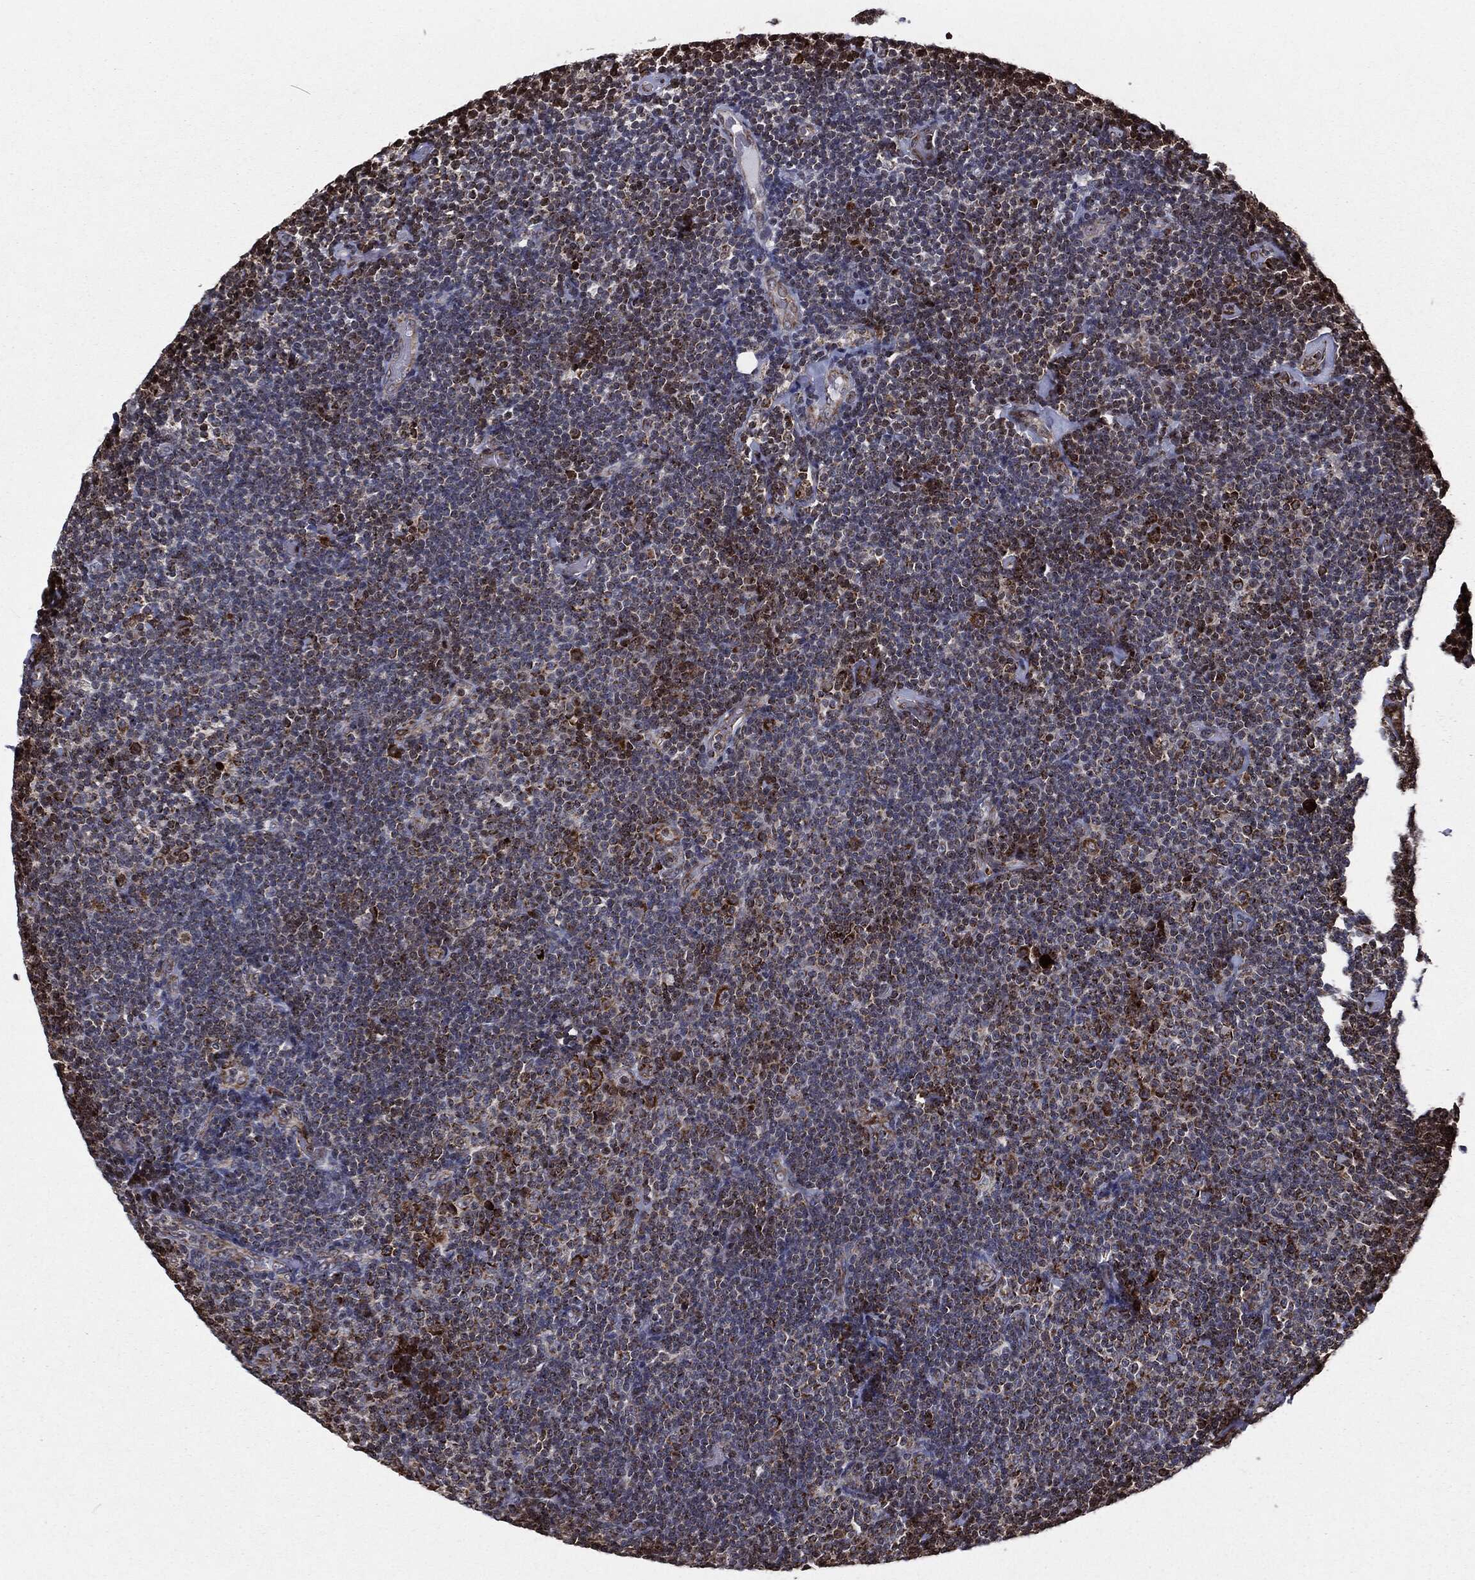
{"staining": {"intensity": "moderate", "quantity": "<25%", "location": "cytoplasmic/membranous,nuclear"}, "tissue": "lymphoma", "cell_type": "Tumor cells", "image_type": "cancer", "snomed": [{"axis": "morphology", "description": "Malignant lymphoma, non-Hodgkin's type, Low grade"}, {"axis": "topography", "description": "Lymph node"}], "caption": "Immunohistochemistry (IHC) micrograph of lymphoma stained for a protein (brown), which demonstrates low levels of moderate cytoplasmic/membranous and nuclear expression in about <25% of tumor cells.", "gene": "CHCHD2", "patient": {"sex": "male", "age": 81}}